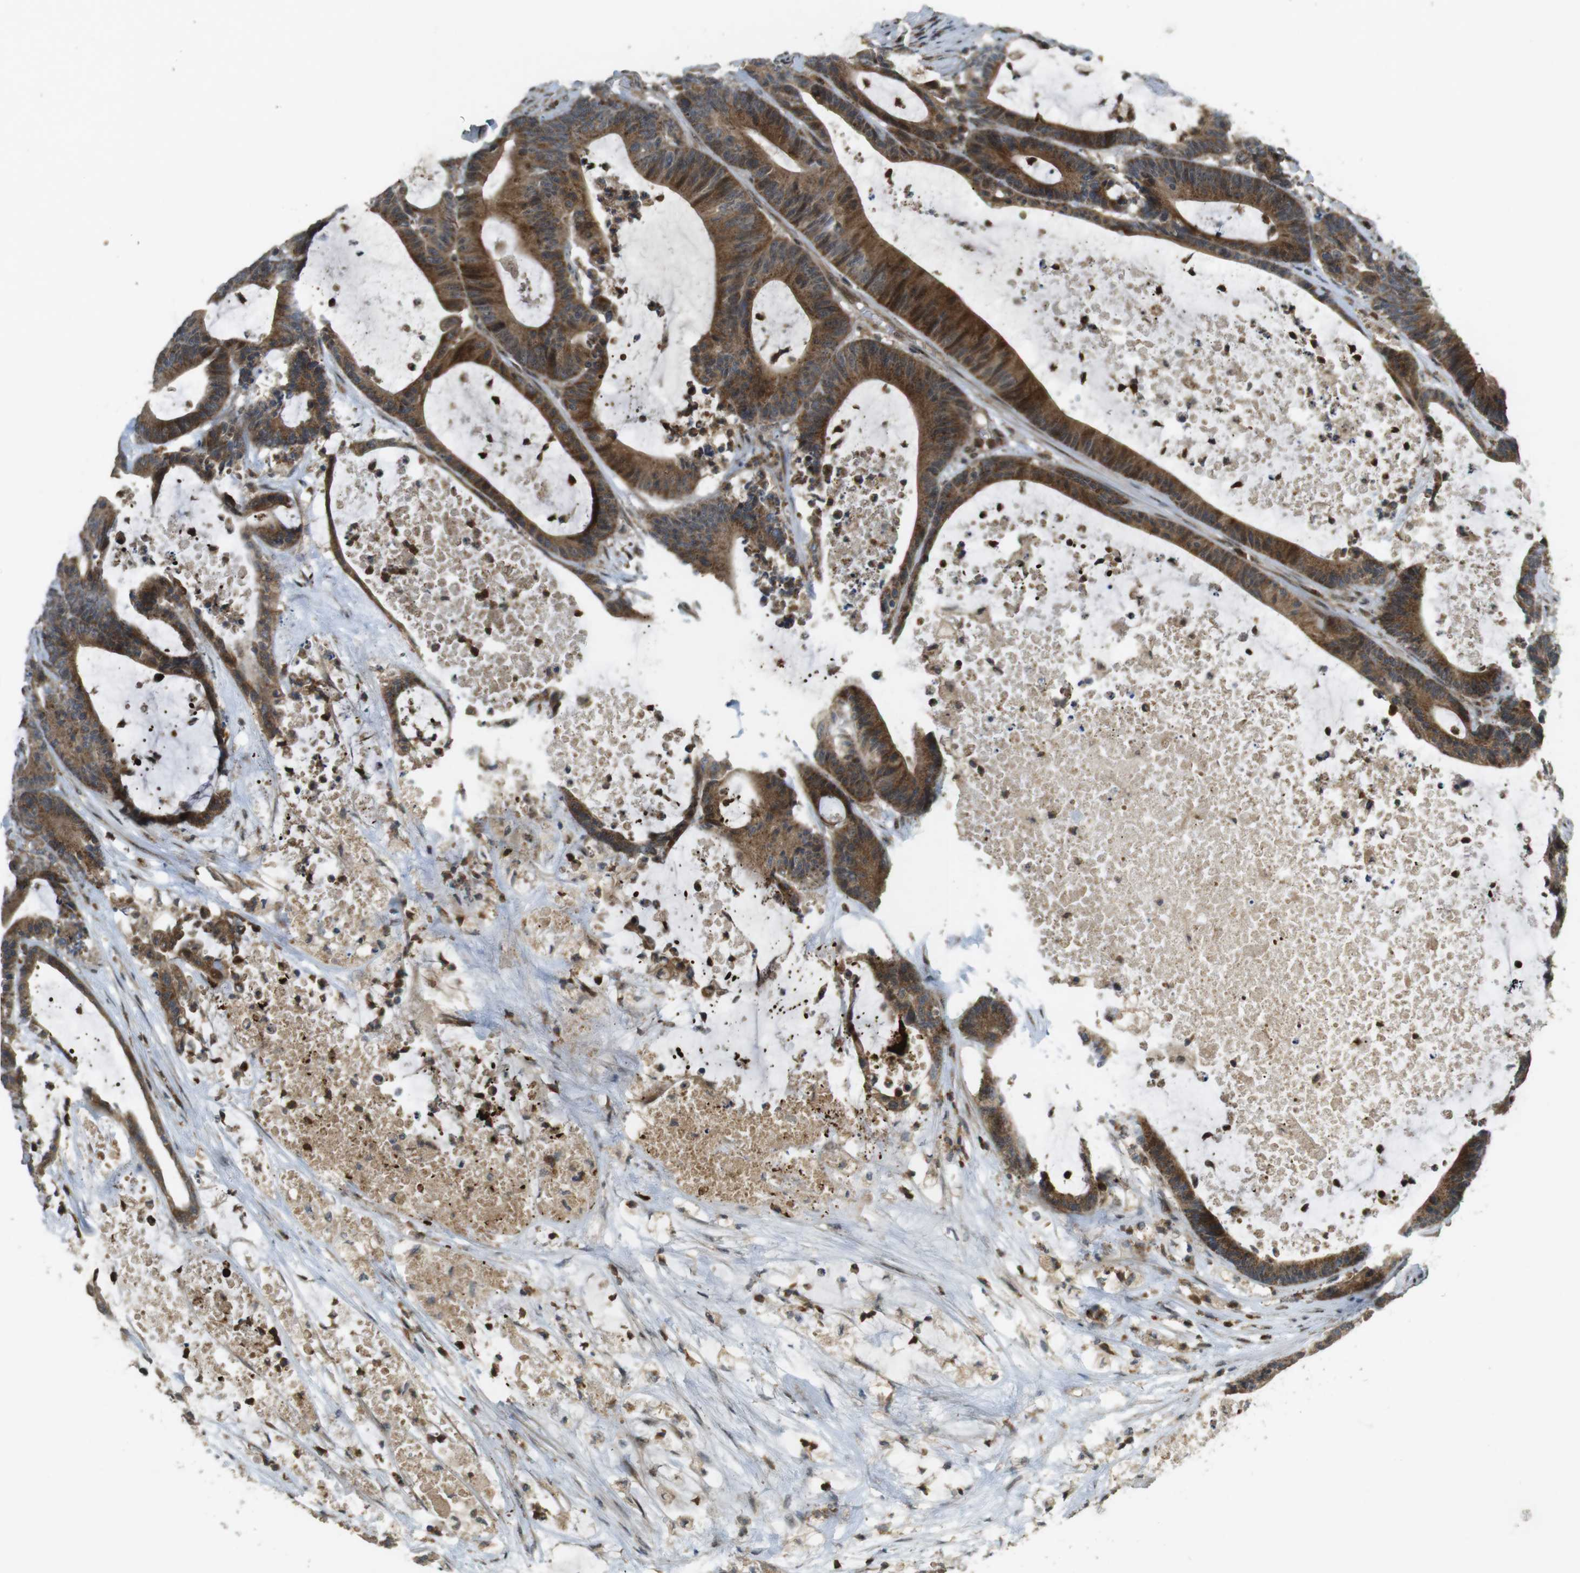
{"staining": {"intensity": "moderate", "quantity": ">75%", "location": "cytoplasmic/membranous"}, "tissue": "colorectal cancer", "cell_type": "Tumor cells", "image_type": "cancer", "snomed": [{"axis": "morphology", "description": "Adenocarcinoma, NOS"}, {"axis": "topography", "description": "Colon"}], "caption": "Immunohistochemical staining of colorectal cancer demonstrates medium levels of moderate cytoplasmic/membranous positivity in about >75% of tumor cells. The staining was performed using DAB (3,3'-diaminobenzidine) to visualize the protein expression in brown, while the nuclei were stained in blue with hematoxylin (Magnification: 20x).", "gene": "TMX3", "patient": {"sex": "female", "age": 84}}